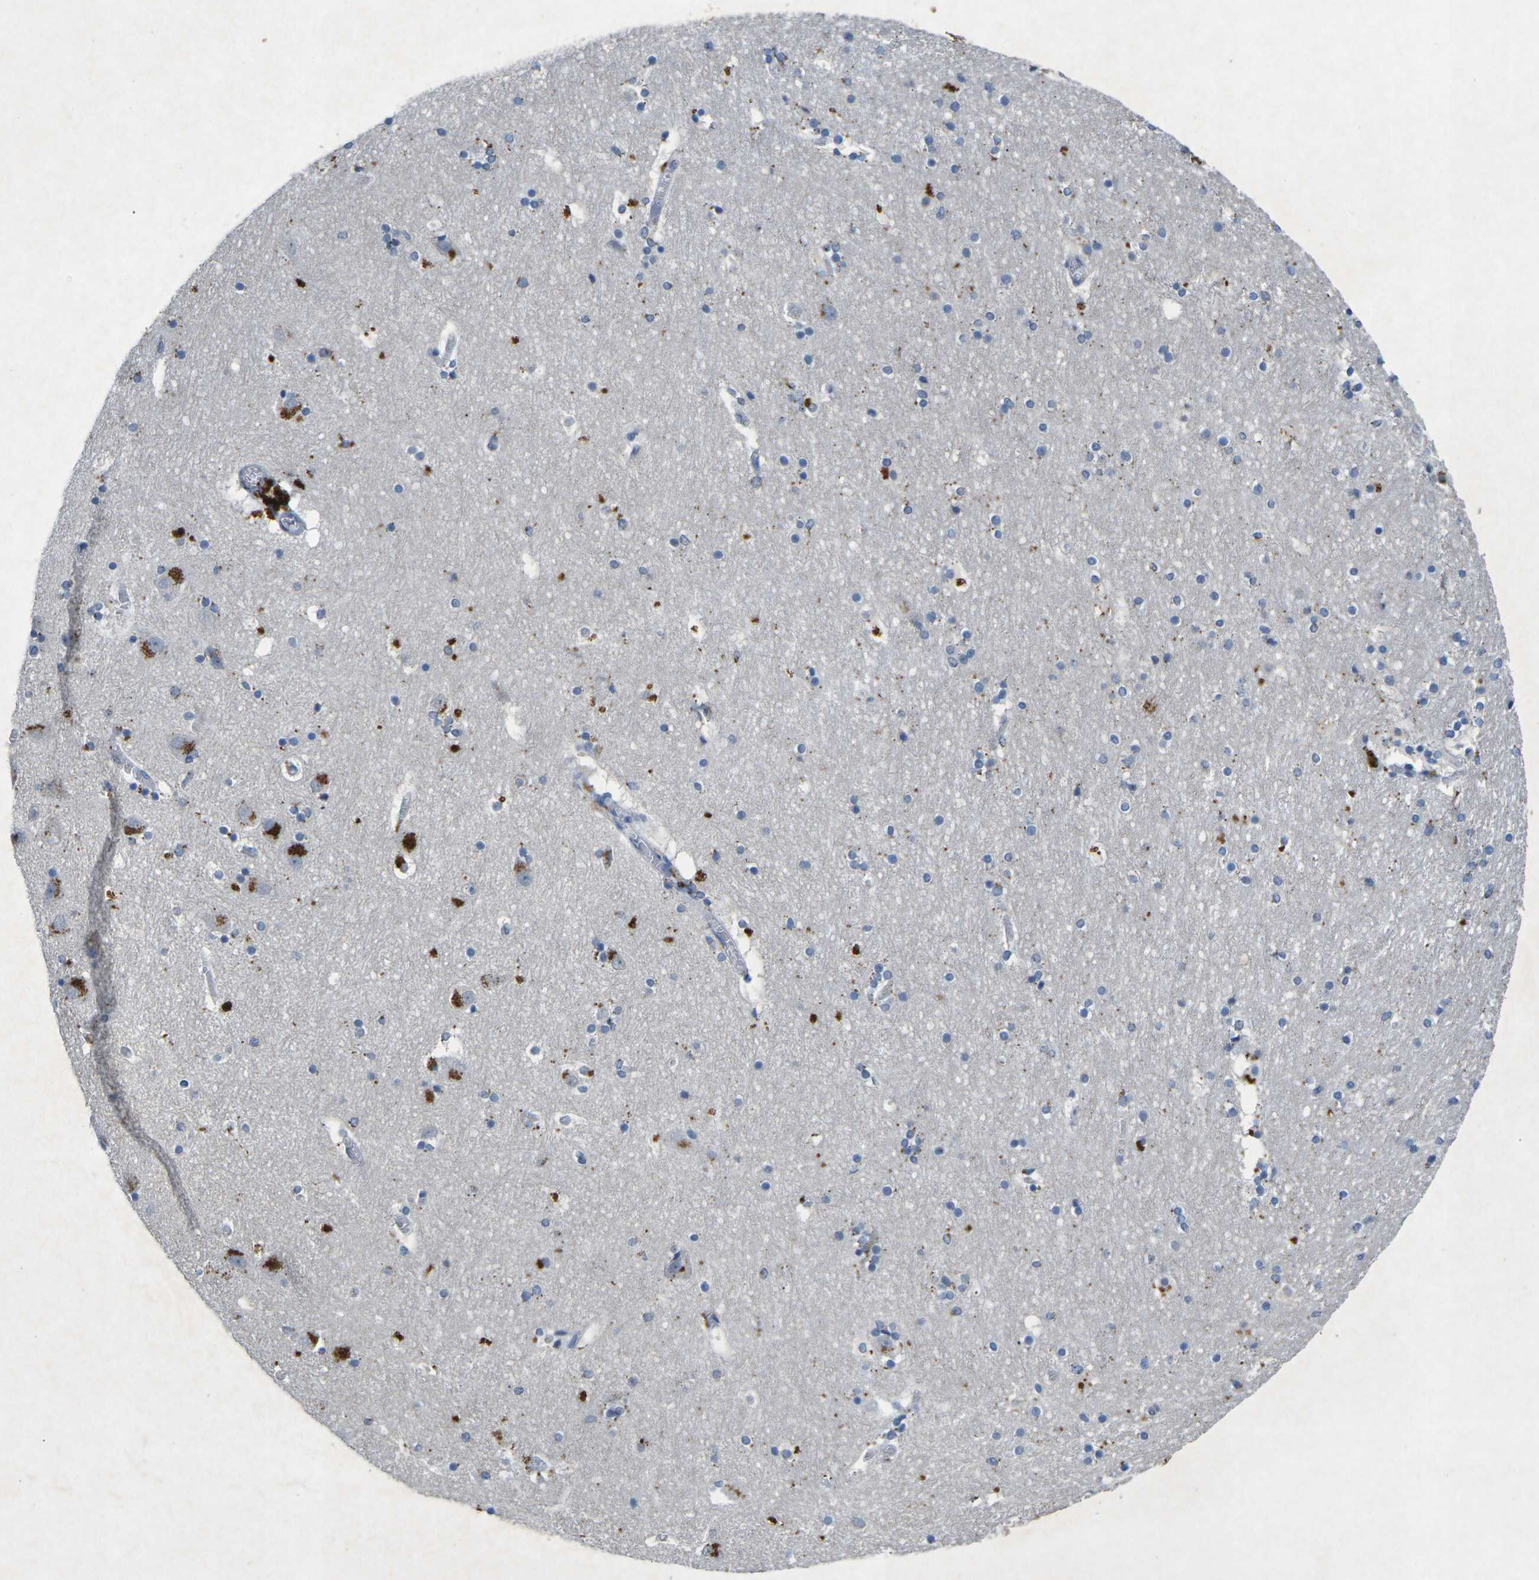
{"staining": {"intensity": "moderate", "quantity": "<25%", "location": "cytoplasmic/membranous"}, "tissue": "hippocampus", "cell_type": "Glial cells", "image_type": "normal", "snomed": [{"axis": "morphology", "description": "Normal tissue, NOS"}, {"axis": "topography", "description": "Hippocampus"}], "caption": "Brown immunohistochemical staining in benign hippocampus displays moderate cytoplasmic/membranous expression in approximately <25% of glial cells.", "gene": "PLG", "patient": {"sex": "male", "age": 45}}